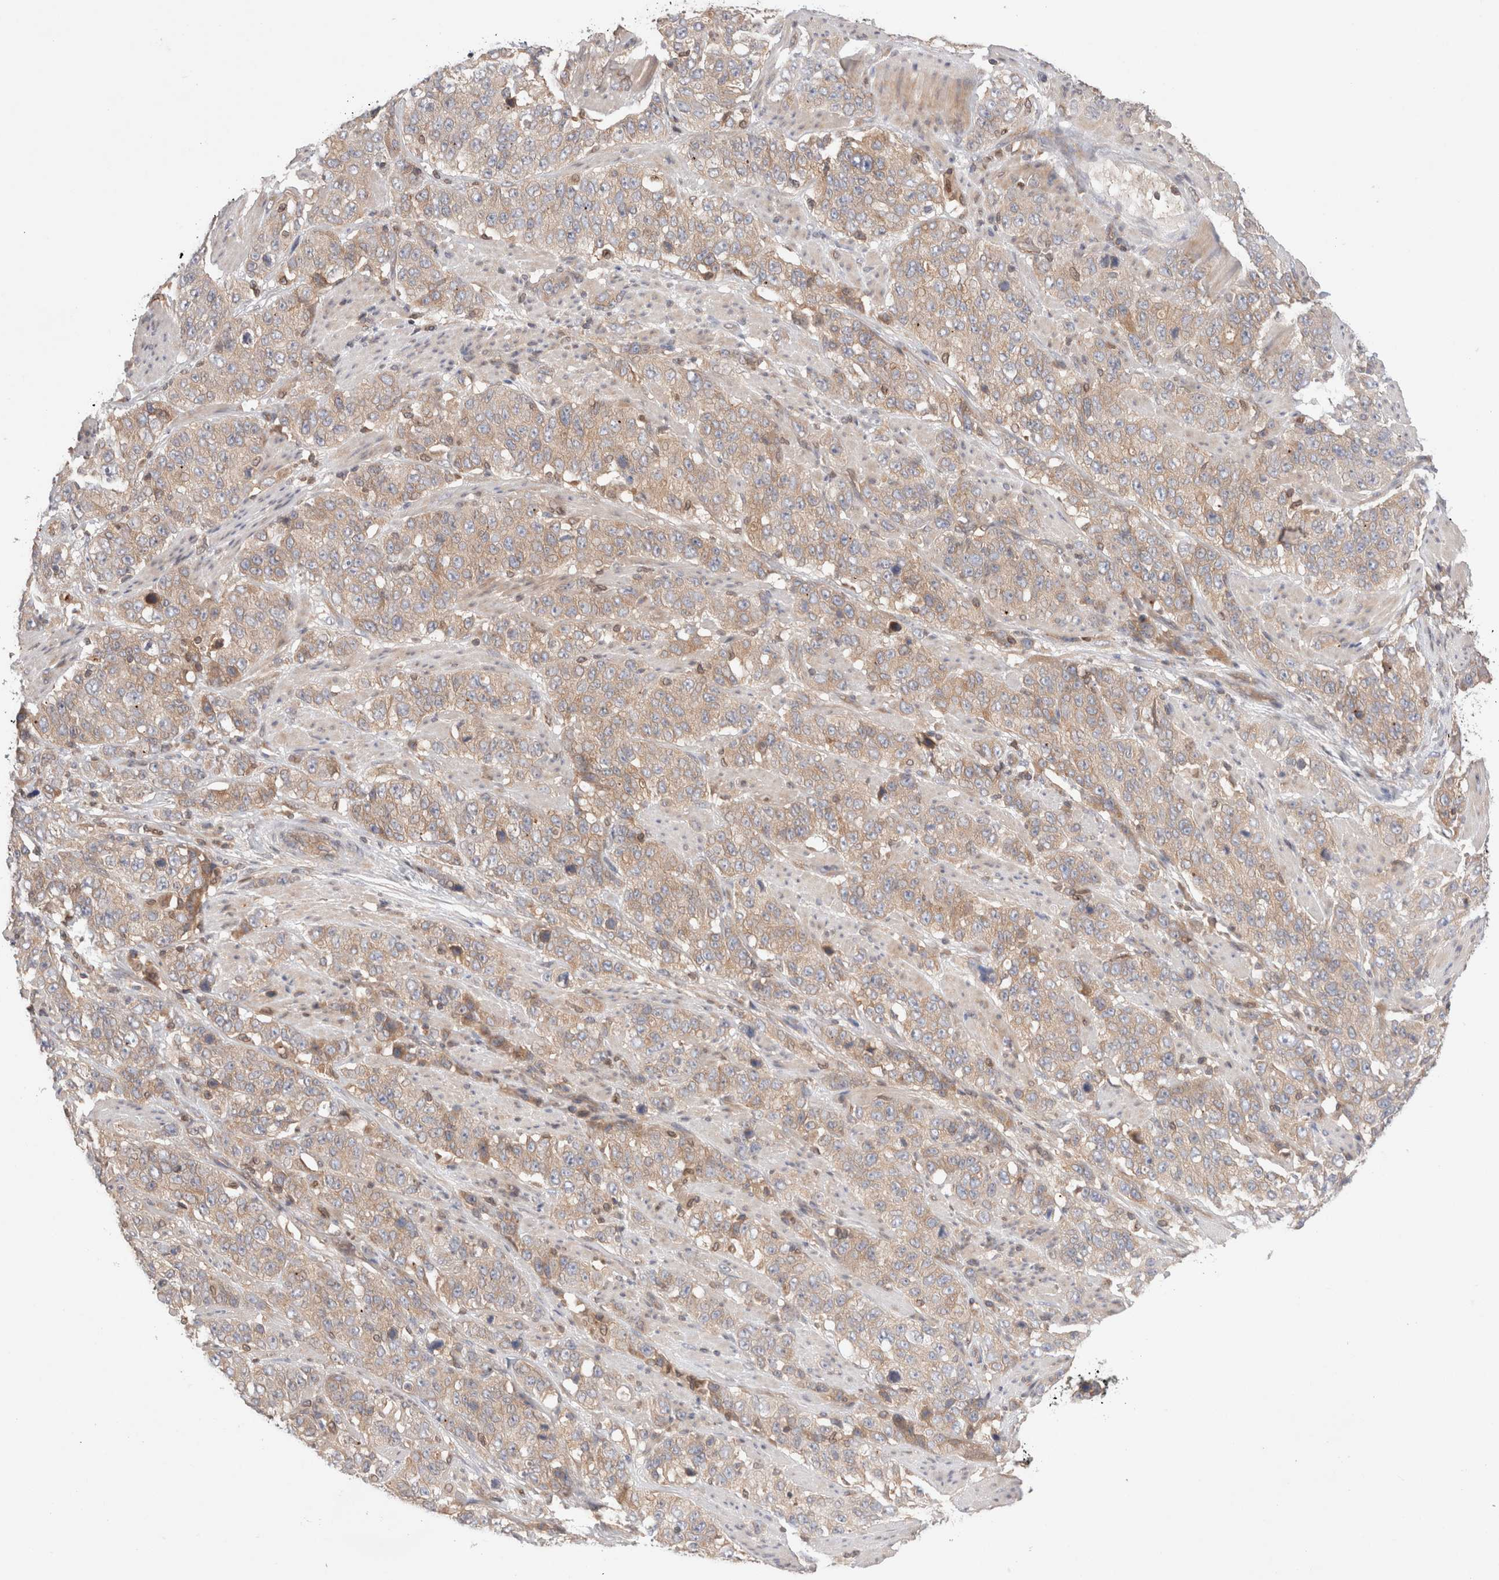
{"staining": {"intensity": "weak", "quantity": ">75%", "location": "cytoplasmic/membranous"}, "tissue": "stomach cancer", "cell_type": "Tumor cells", "image_type": "cancer", "snomed": [{"axis": "morphology", "description": "Adenocarcinoma, NOS"}, {"axis": "topography", "description": "Stomach"}], "caption": "This is an image of immunohistochemistry staining of adenocarcinoma (stomach), which shows weak staining in the cytoplasmic/membranous of tumor cells.", "gene": "SIKE1", "patient": {"sex": "male", "age": 48}}